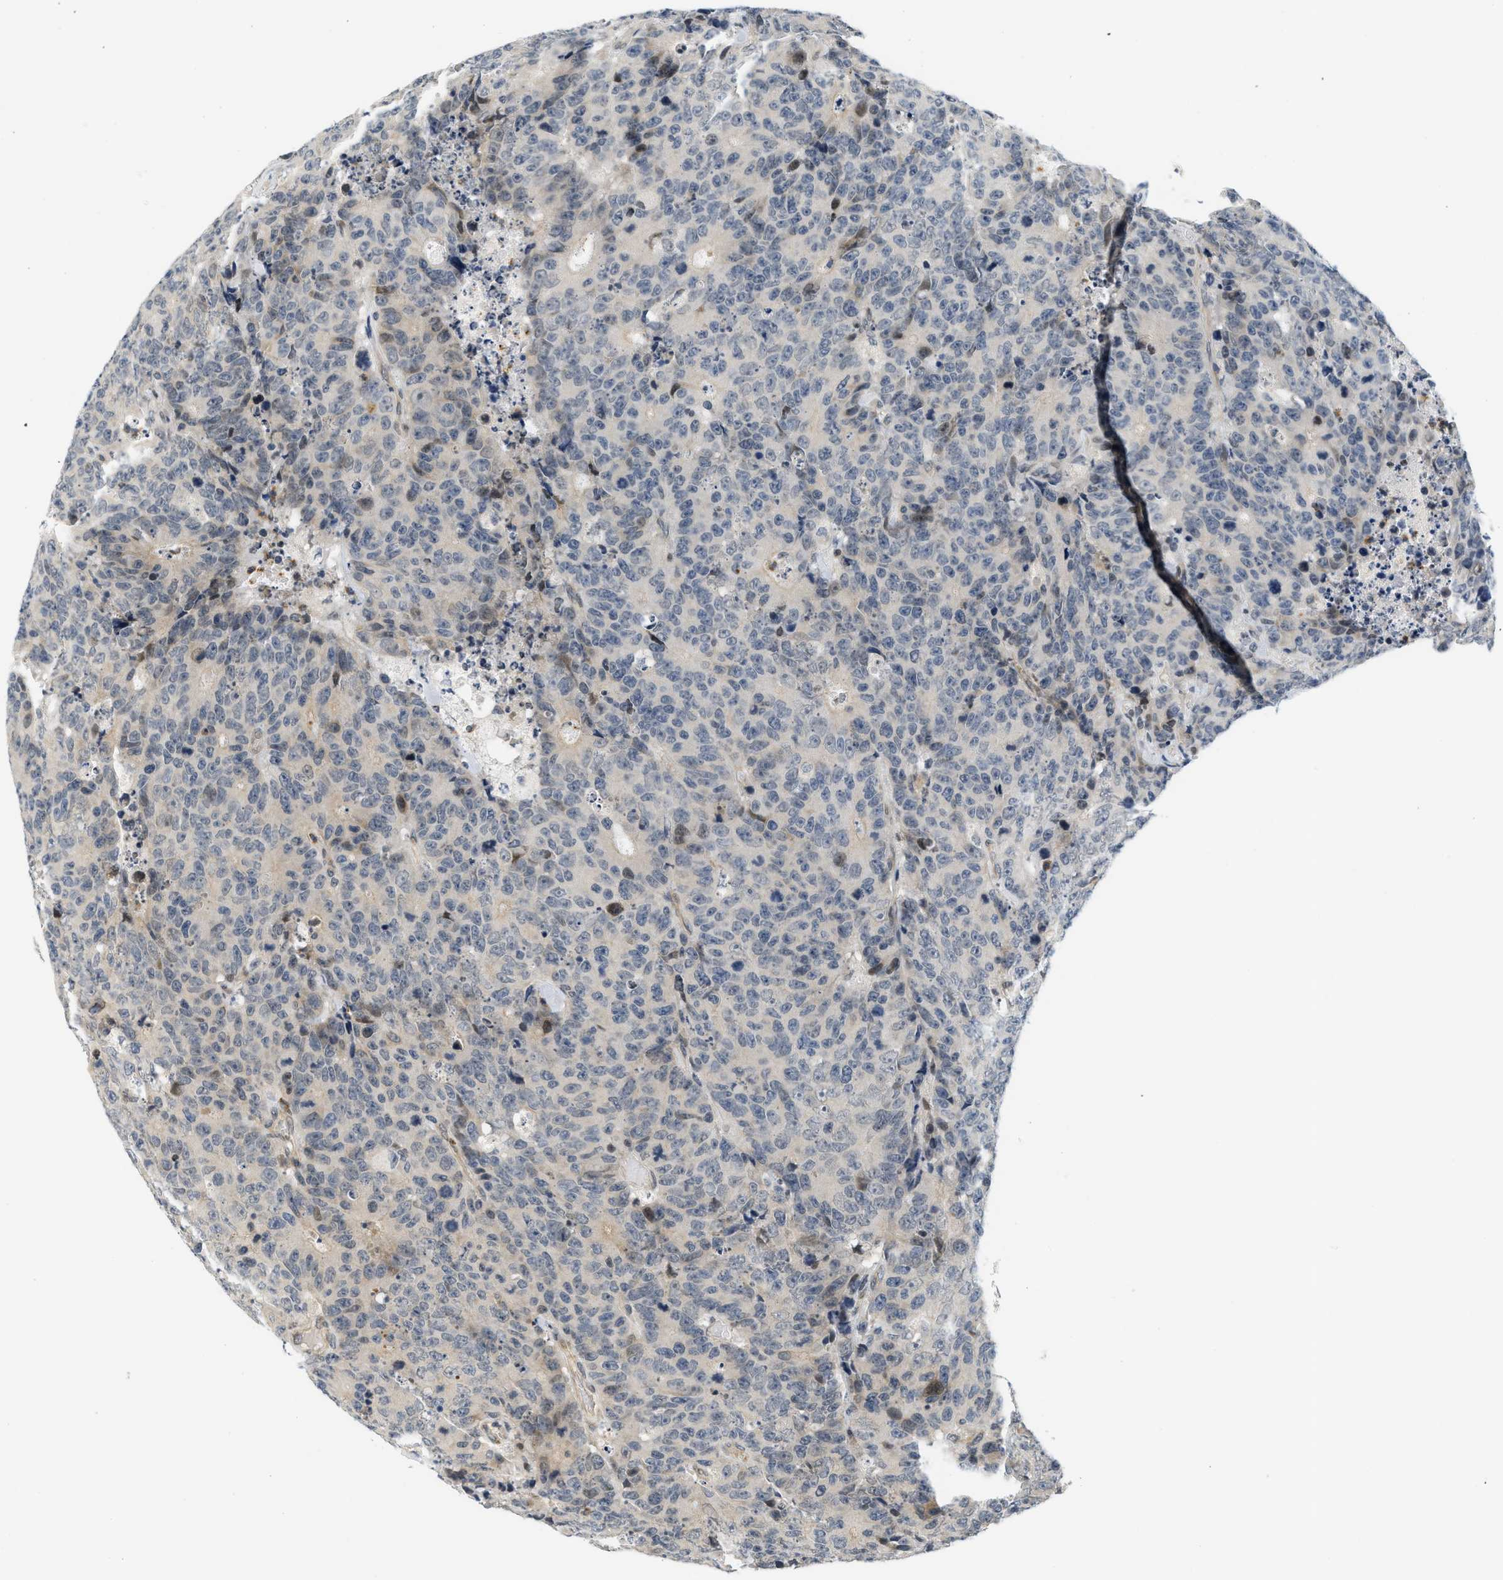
{"staining": {"intensity": "weak", "quantity": "<25%", "location": "nuclear"}, "tissue": "colorectal cancer", "cell_type": "Tumor cells", "image_type": "cancer", "snomed": [{"axis": "morphology", "description": "Adenocarcinoma, NOS"}, {"axis": "topography", "description": "Colon"}], "caption": "Protein analysis of colorectal cancer (adenocarcinoma) displays no significant expression in tumor cells. (DAB (3,3'-diaminobenzidine) immunohistochemistry with hematoxylin counter stain).", "gene": "KMT2A", "patient": {"sex": "female", "age": 86}}